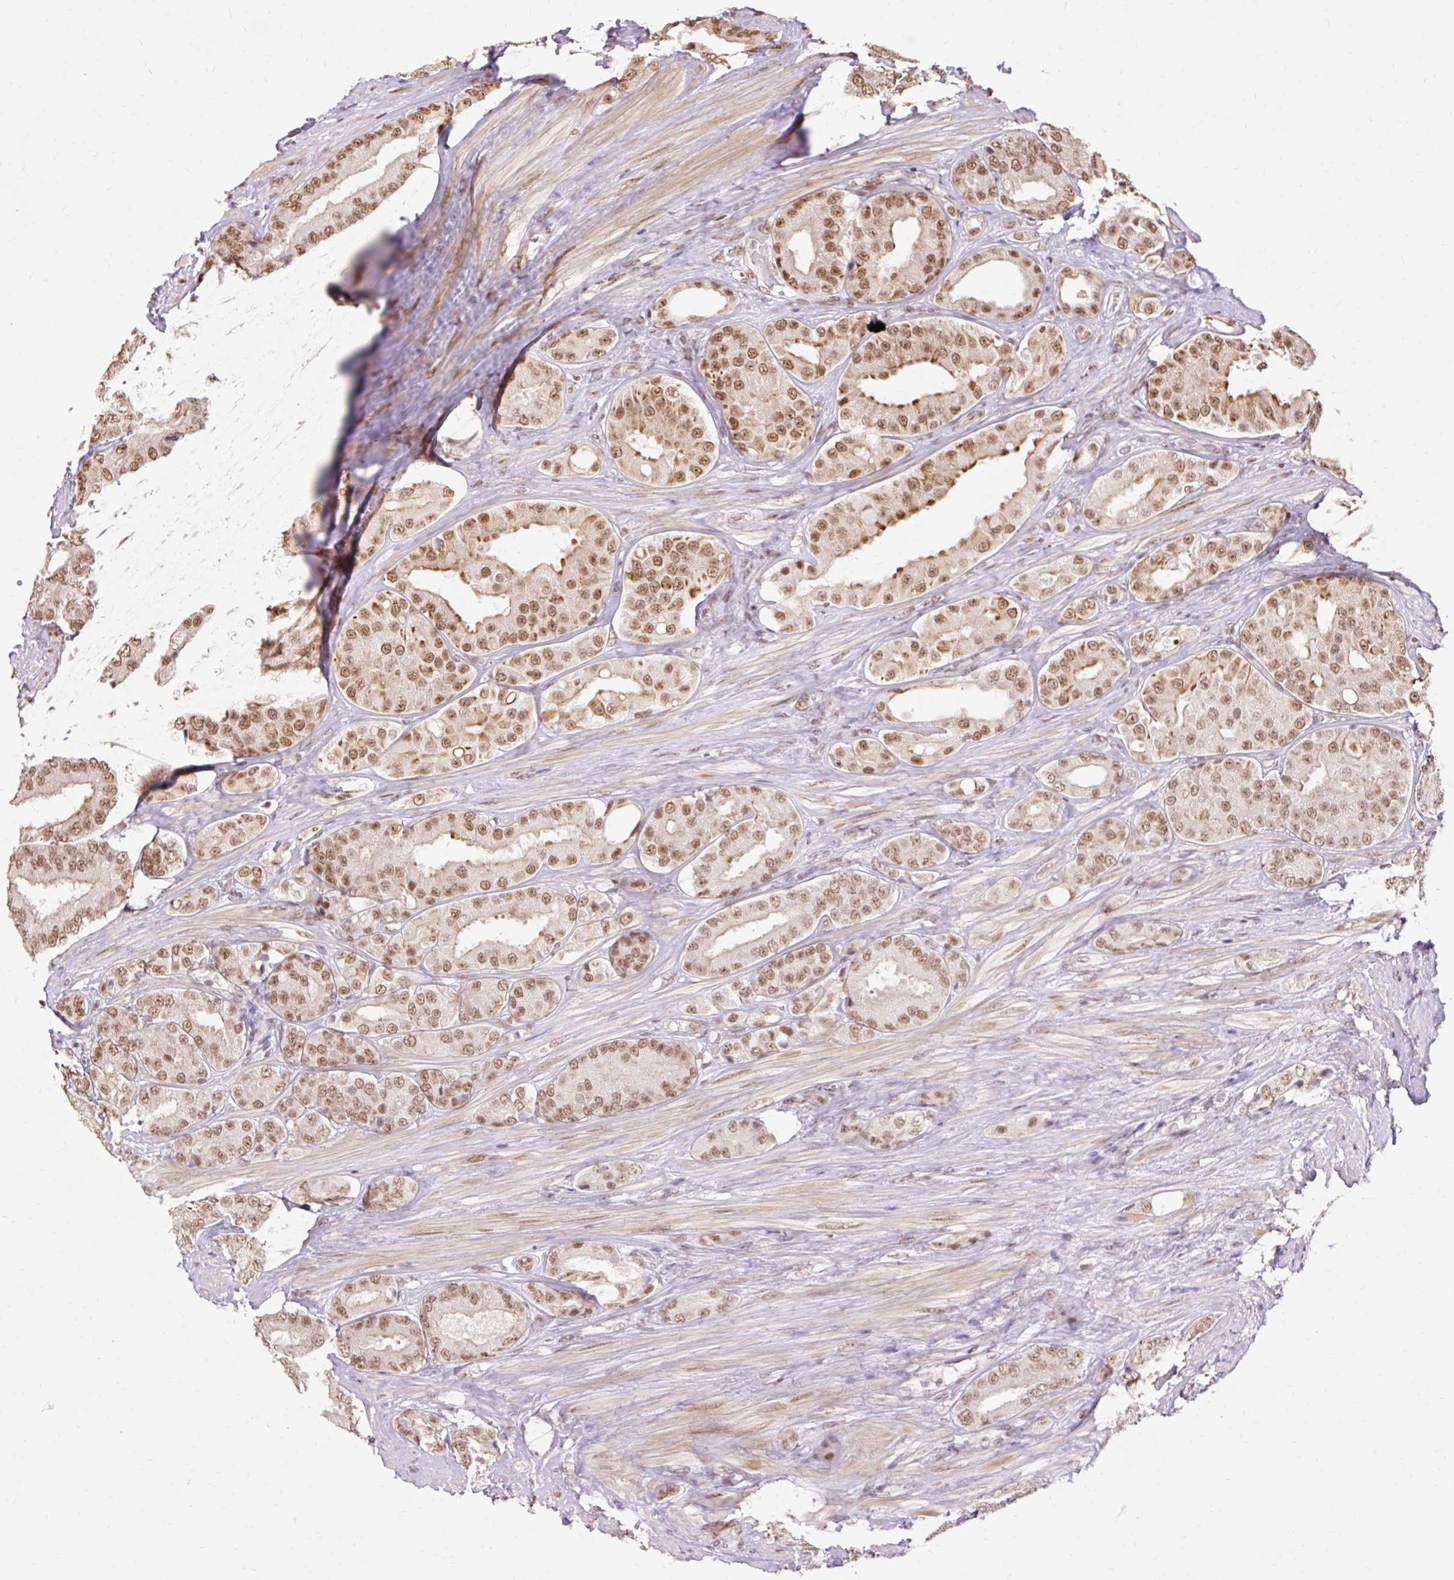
{"staining": {"intensity": "moderate", "quantity": ">75%", "location": "nuclear"}, "tissue": "prostate cancer", "cell_type": "Tumor cells", "image_type": "cancer", "snomed": [{"axis": "morphology", "description": "Adenocarcinoma, High grade"}, {"axis": "topography", "description": "Prostate"}], "caption": "Protein expression by immunohistochemistry (IHC) demonstrates moderate nuclear staining in approximately >75% of tumor cells in prostate cancer. (Stains: DAB in brown, nuclei in blue, Microscopy: brightfield microscopy at high magnification).", "gene": "NPIPB12", "patient": {"sex": "male", "age": 63}}